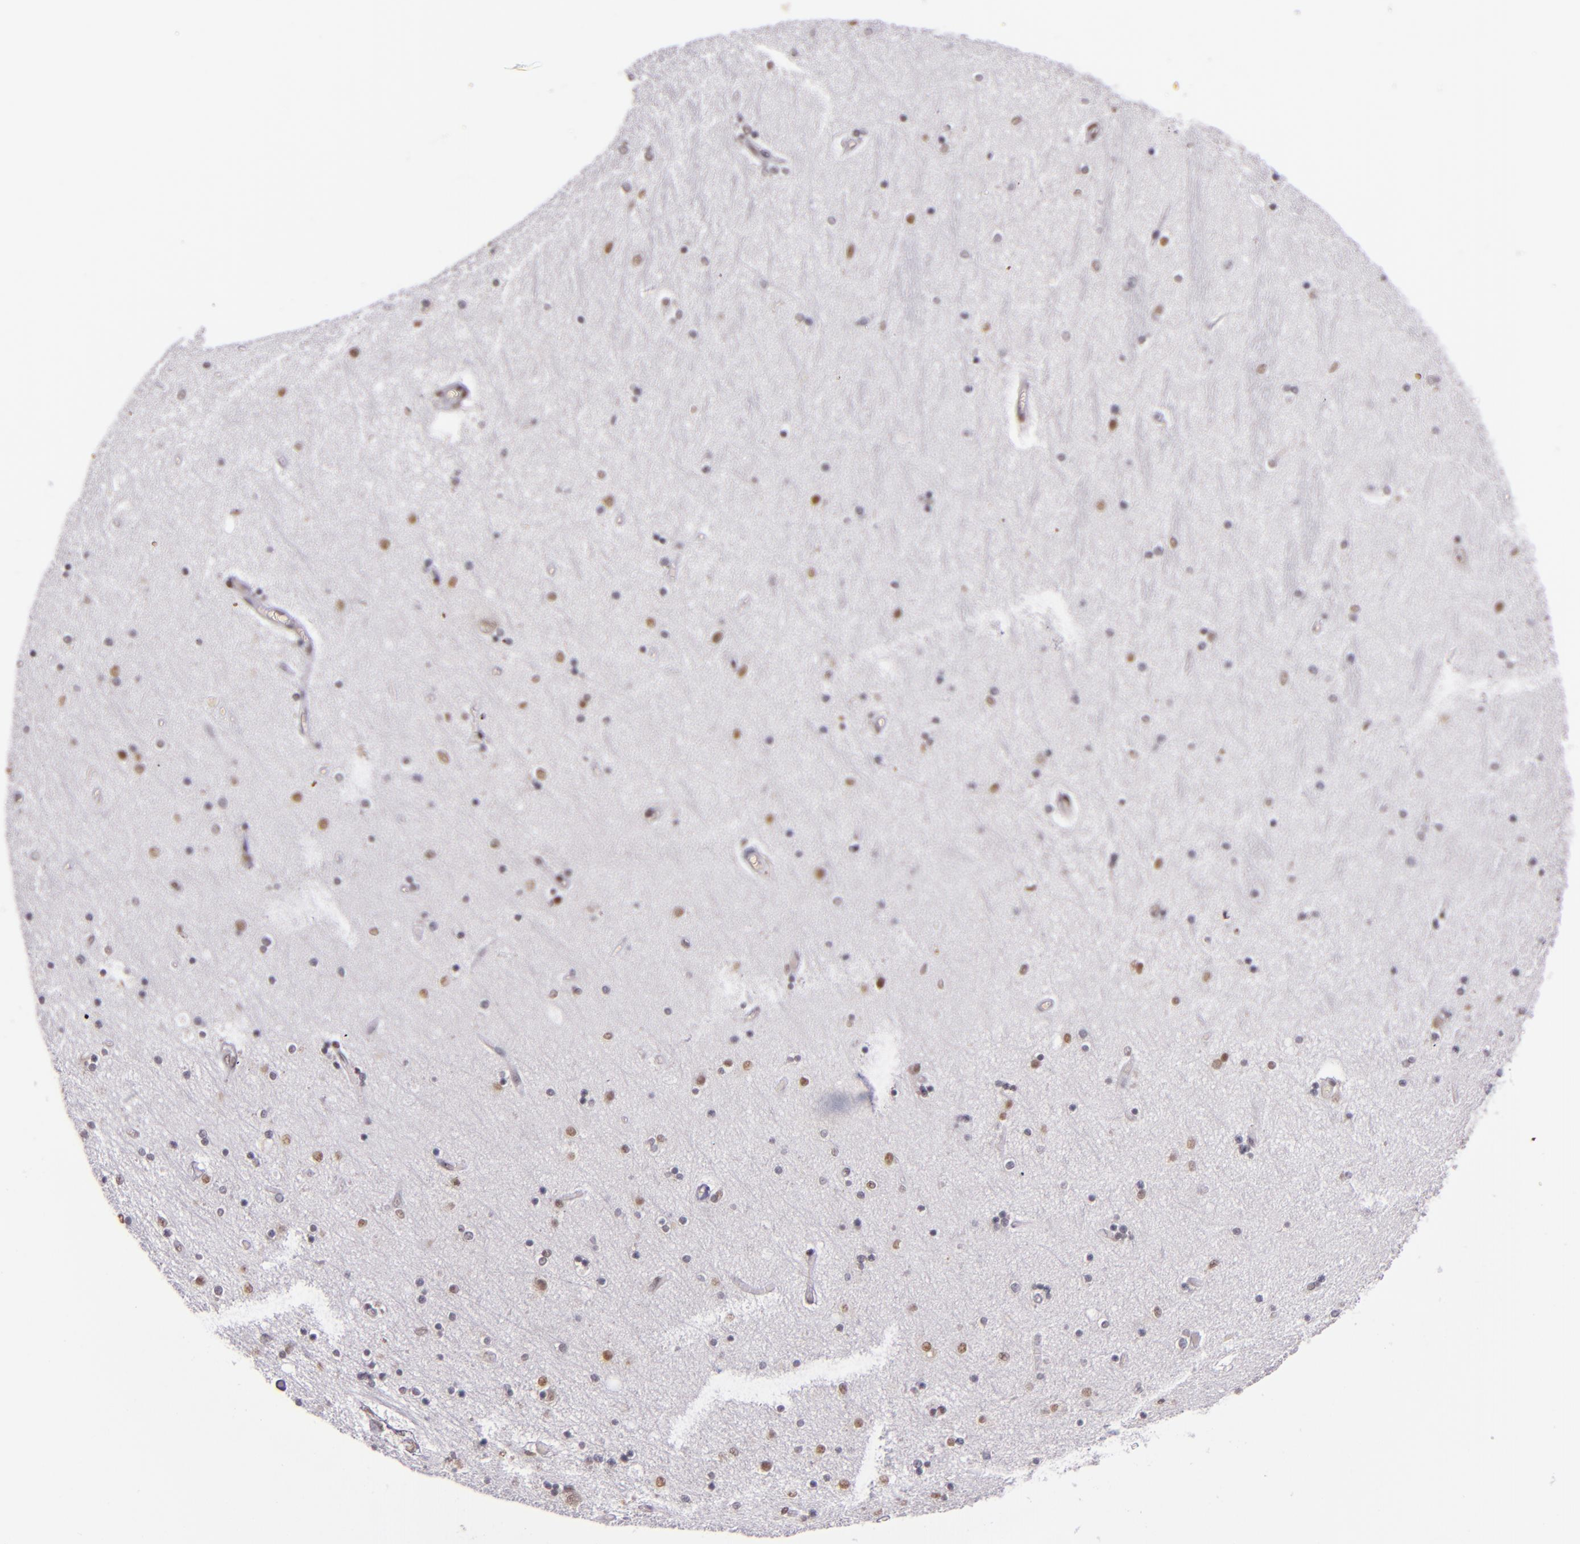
{"staining": {"intensity": "weak", "quantity": "25%-75%", "location": "nuclear"}, "tissue": "hippocampus", "cell_type": "Glial cells", "image_type": "normal", "snomed": [{"axis": "morphology", "description": "Normal tissue, NOS"}, {"axis": "topography", "description": "Hippocampus"}], "caption": "Immunohistochemistry micrograph of unremarkable hippocampus: hippocampus stained using immunohistochemistry reveals low levels of weak protein expression localized specifically in the nuclear of glial cells, appearing as a nuclear brown color.", "gene": "ZNF148", "patient": {"sex": "female", "age": 54}}